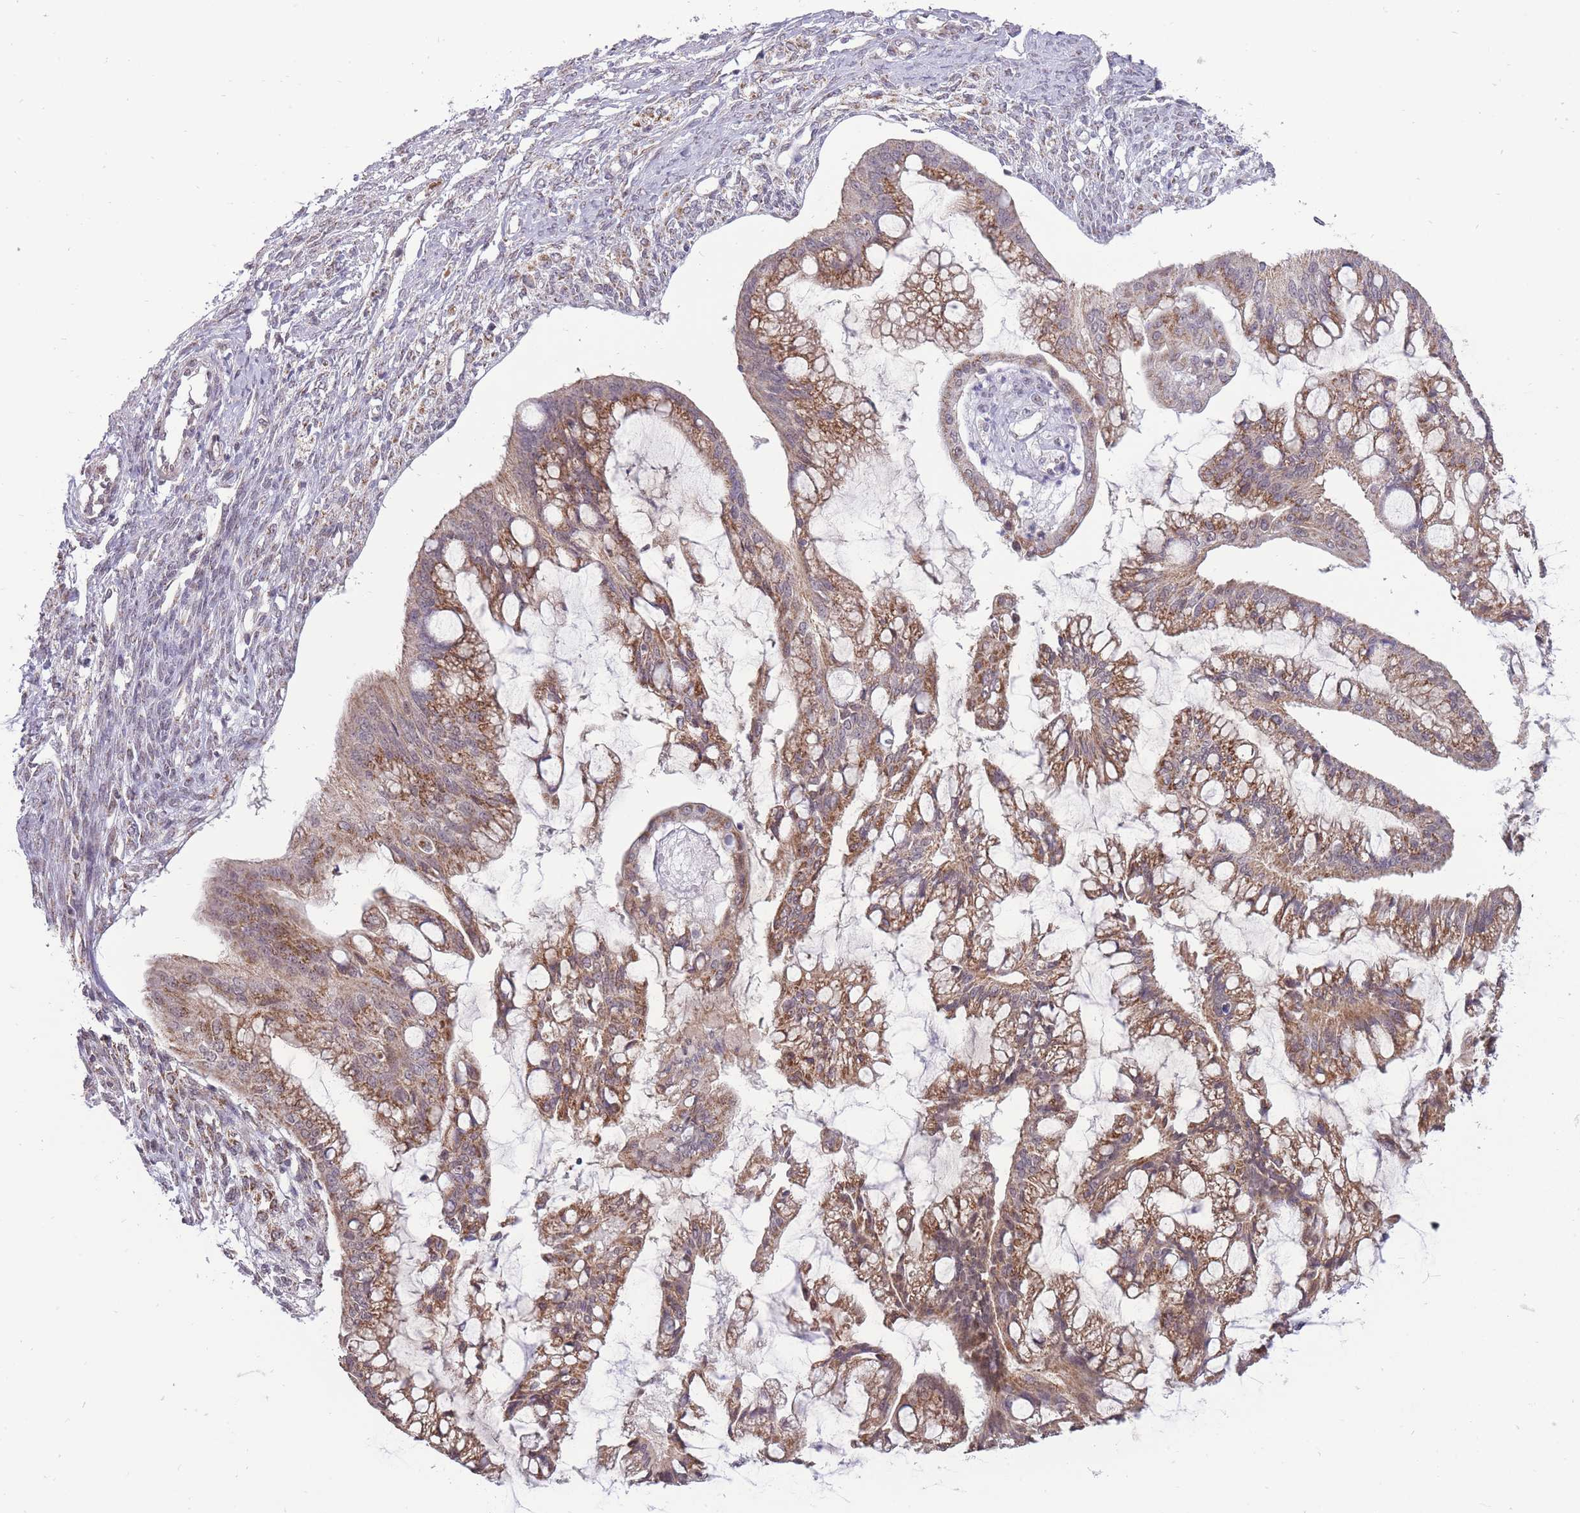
{"staining": {"intensity": "moderate", "quantity": ">75%", "location": "cytoplasmic/membranous"}, "tissue": "ovarian cancer", "cell_type": "Tumor cells", "image_type": "cancer", "snomed": [{"axis": "morphology", "description": "Cystadenocarcinoma, mucinous, NOS"}, {"axis": "topography", "description": "Ovary"}], "caption": "Human ovarian cancer stained for a protein (brown) demonstrates moderate cytoplasmic/membranous positive expression in about >75% of tumor cells.", "gene": "NELL1", "patient": {"sex": "female", "age": 73}}